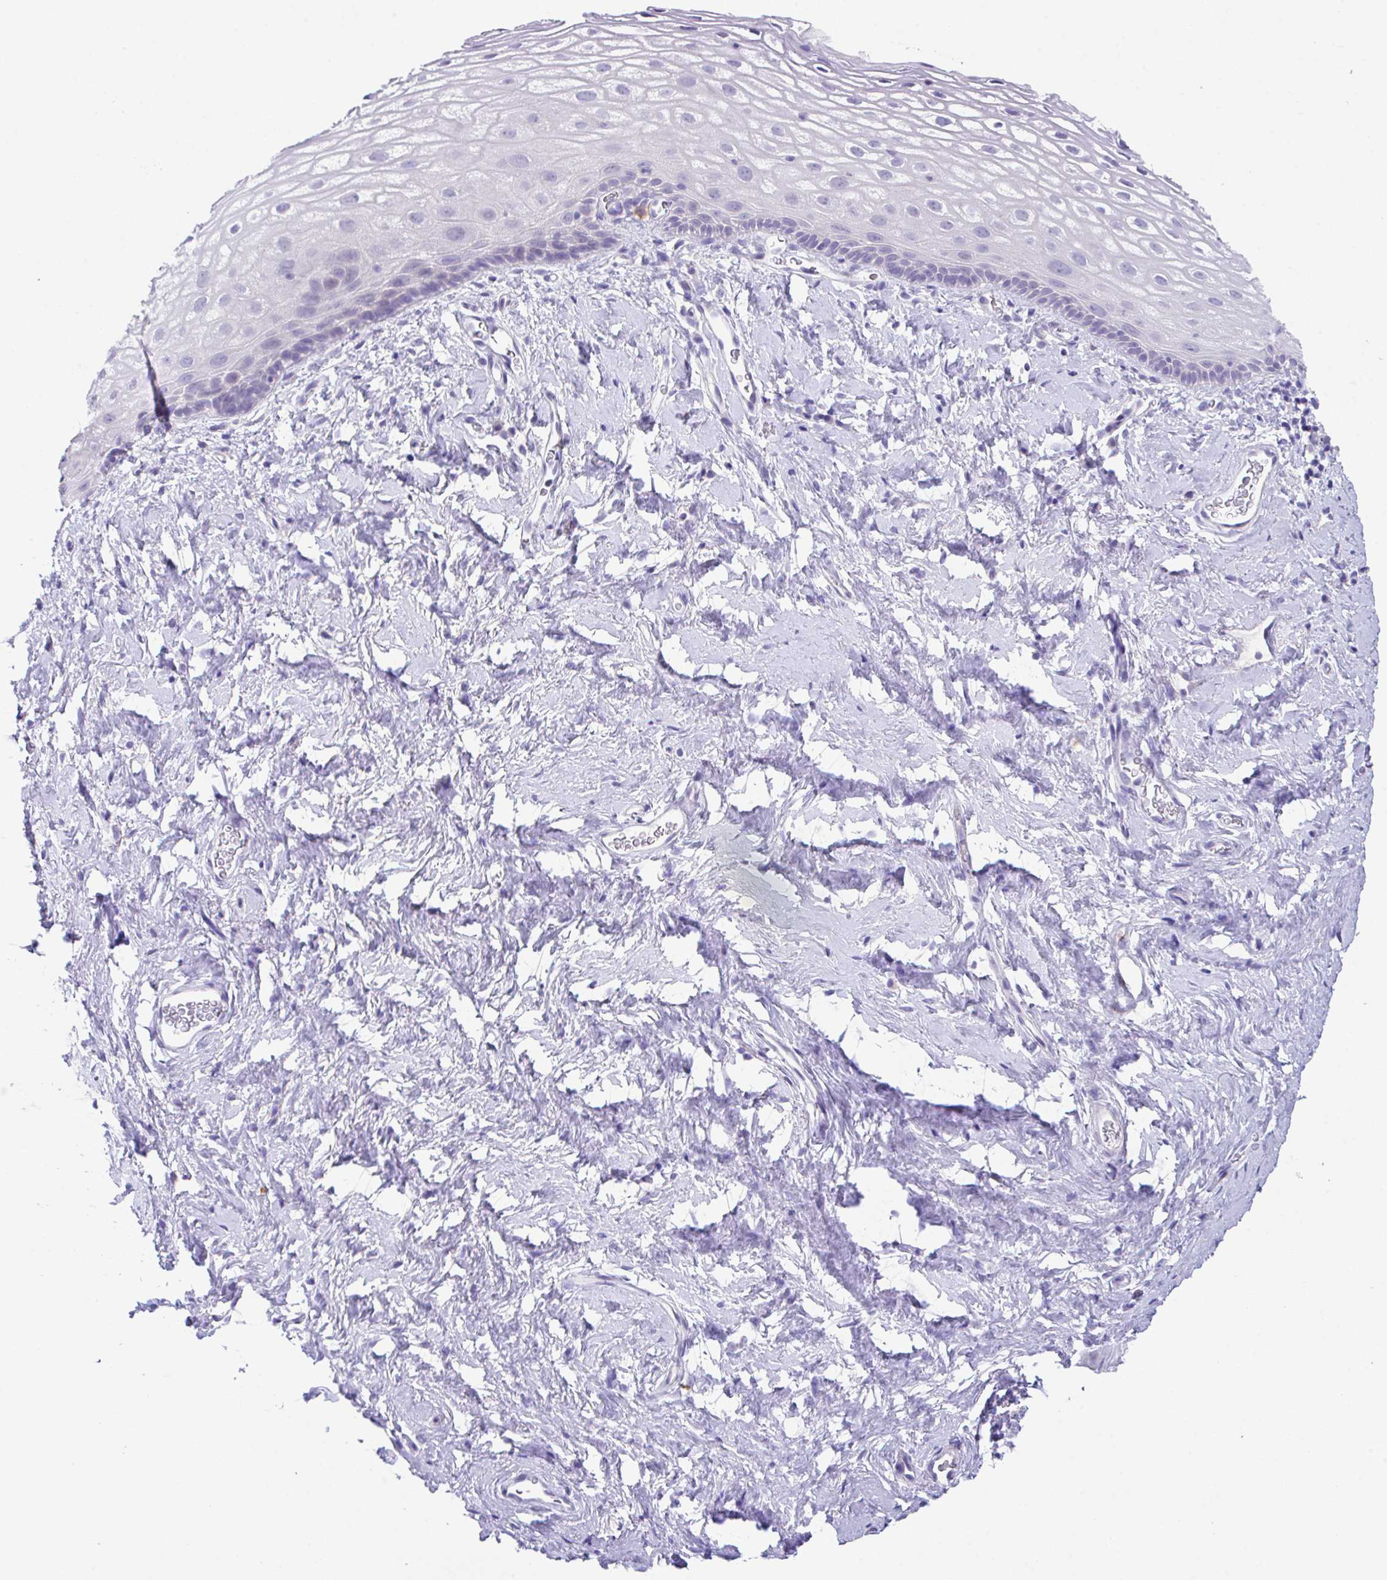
{"staining": {"intensity": "negative", "quantity": "none", "location": "none"}, "tissue": "vagina", "cell_type": "Squamous epithelial cells", "image_type": "normal", "snomed": [{"axis": "morphology", "description": "Normal tissue, NOS"}, {"axis": "morphology", "description": "Adenocarcinoma, NOS"}, {"axis": "topography", "description": "Rectum"}, {"axis": "topography", "description": "Vagina"}, {"axis": "topography", "description": "Peripheral nerve tissue"}], "caption": "Protein analysis of unremarkable vagina exhibits no significant expression in squamous epithelial cells. (DAB (3,3'-diaminobenzidine) IHC with hematoxylin counter stain).", "gene": "HACD4", "patient": {"sex": "female", "age": 71}}